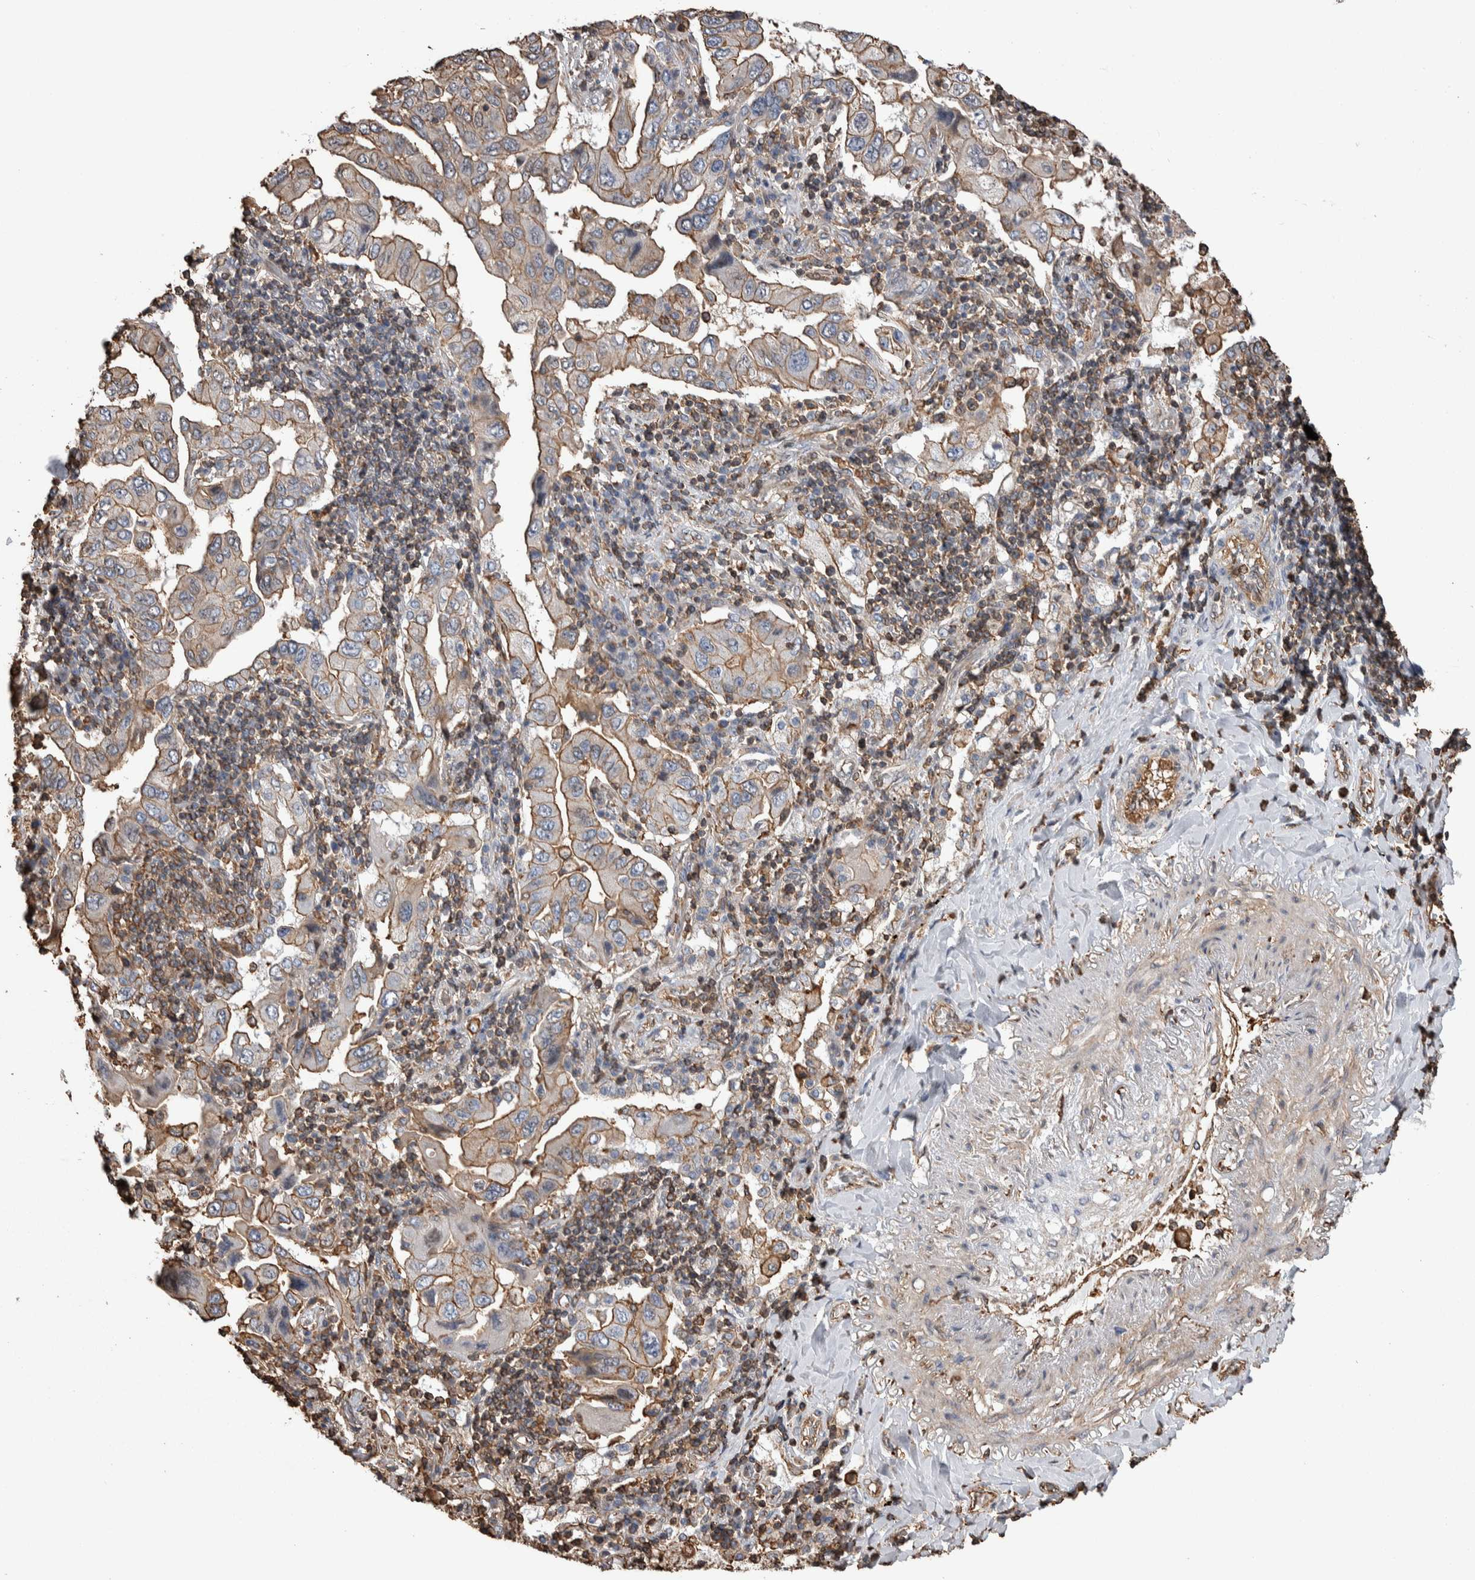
{"staining": {"intensity": "moderate", "quantity": ">75%", "location": "cytoplasmic/membranous"}, "tissue": "lung cancer", "cell_type": "Tumor cells", "image_type": "cancer", "snomed": [{"axis": "morphology", "description": "Adenocarcinoma, NOS"}, {"axis": "topography", "description": "Lung"}], "caption": "Protein expression analysis of human adenocarcinoma (lung) reveals moderate cytoplasmic/membranous positivity in approximately >75% of tumor cells. Using DAB (3,3'-diaminobenzidine) (brown) and hematoxylin (blue) stains, captured at high magnification using brightfield microscopy.", "gene": "ENPP2", "patient": {"sex": "female", "age": 65}}